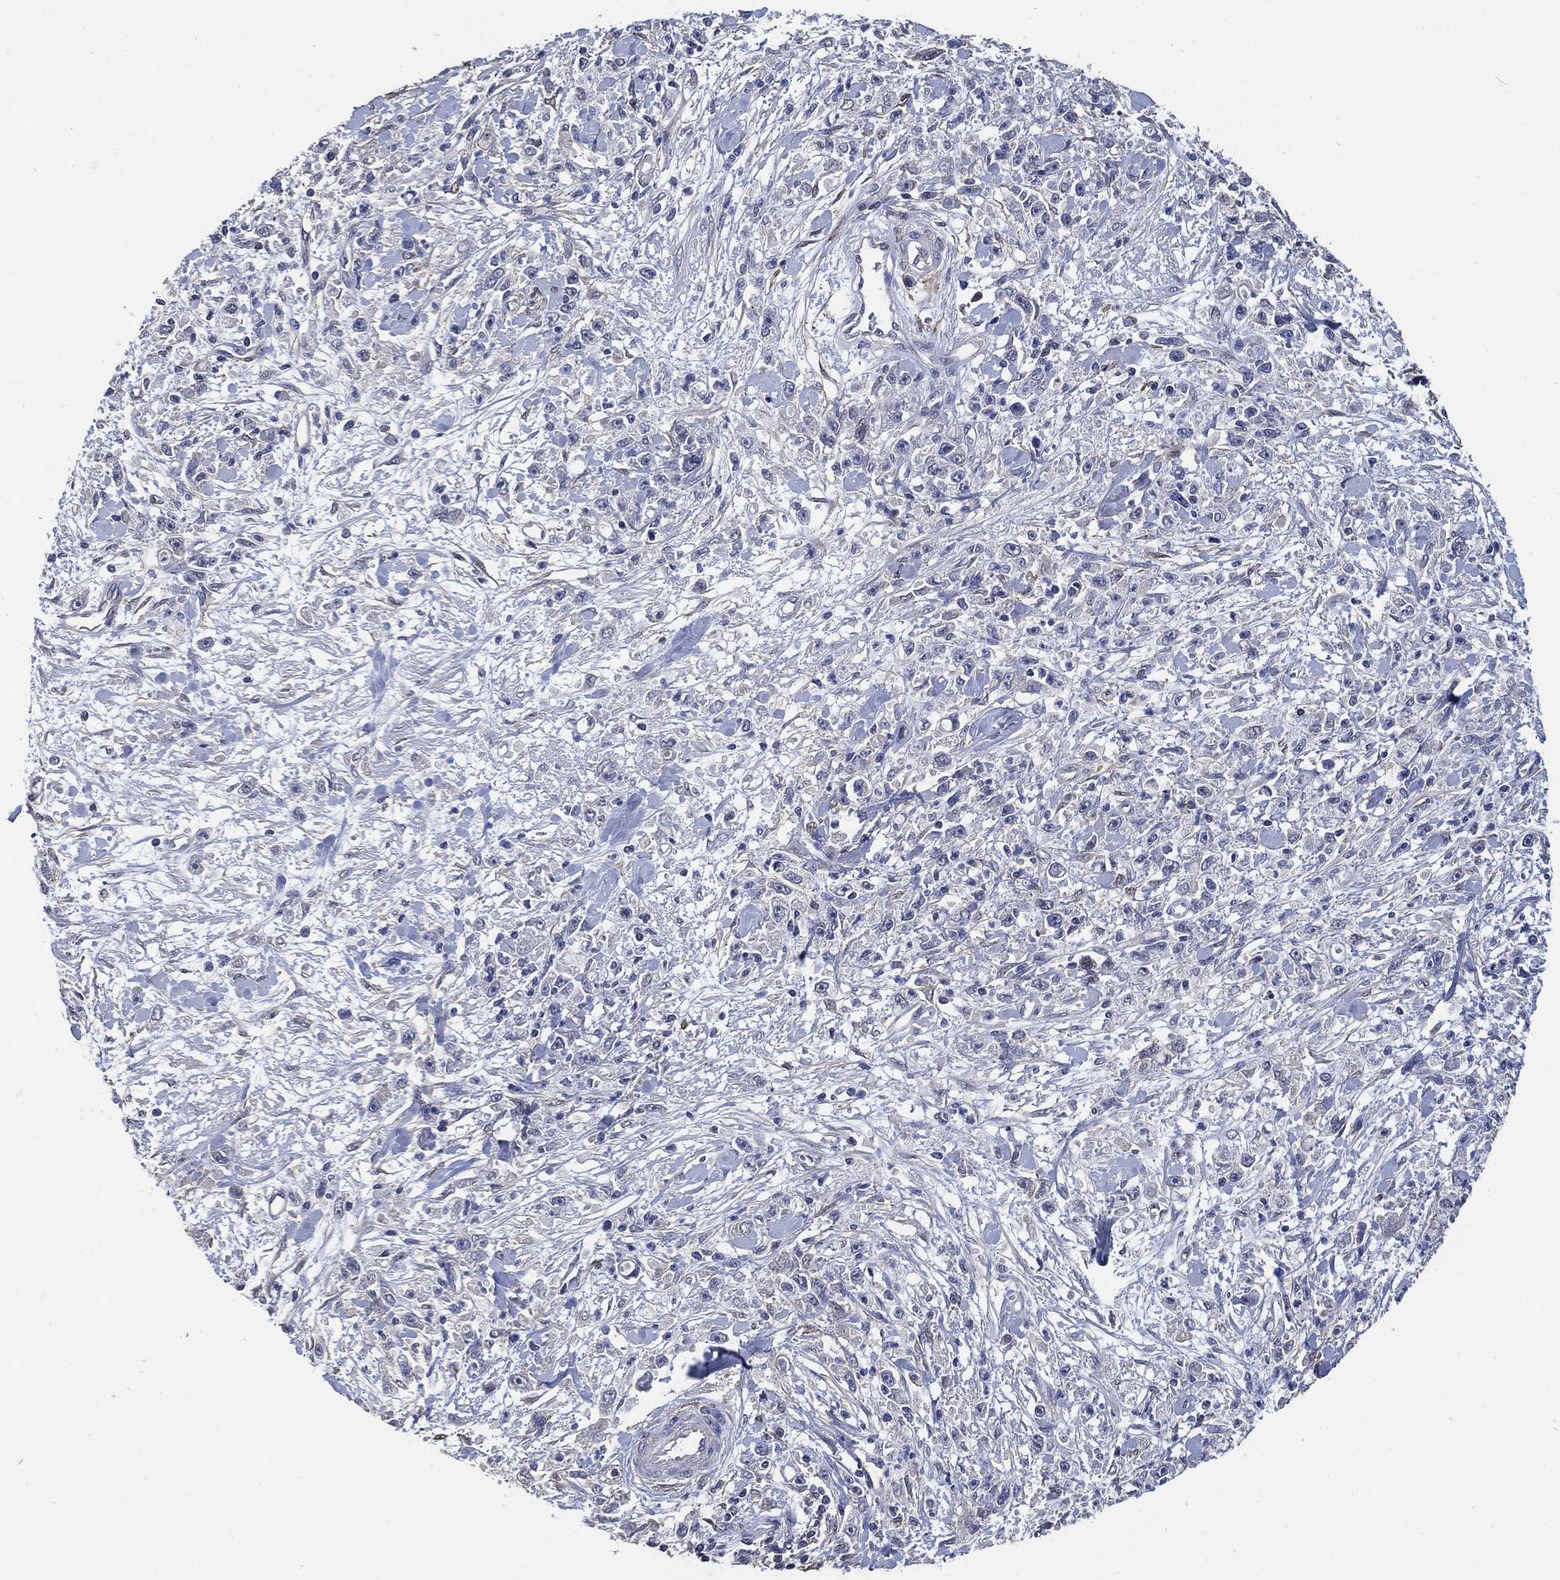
{"staining": {"intensity": "negative", "quantity": "none", "location": "none"}, "tissue": "stomach cancer", "cell_type": "Tumor cells", "image_type": "cancer", "snomed": [{"axis": "morphology", "description": "Adenocarcinoma, NOS"}, {"axis": "topography", "description": "Stomach"}], "caption": "The immunohistochemistry (IHC) histopathology image has no significant staining in tumor cells of stomach adenocarcinoma tissue.", "gene": "KLK5", "patient": {"sex": "female", "age": 59}}